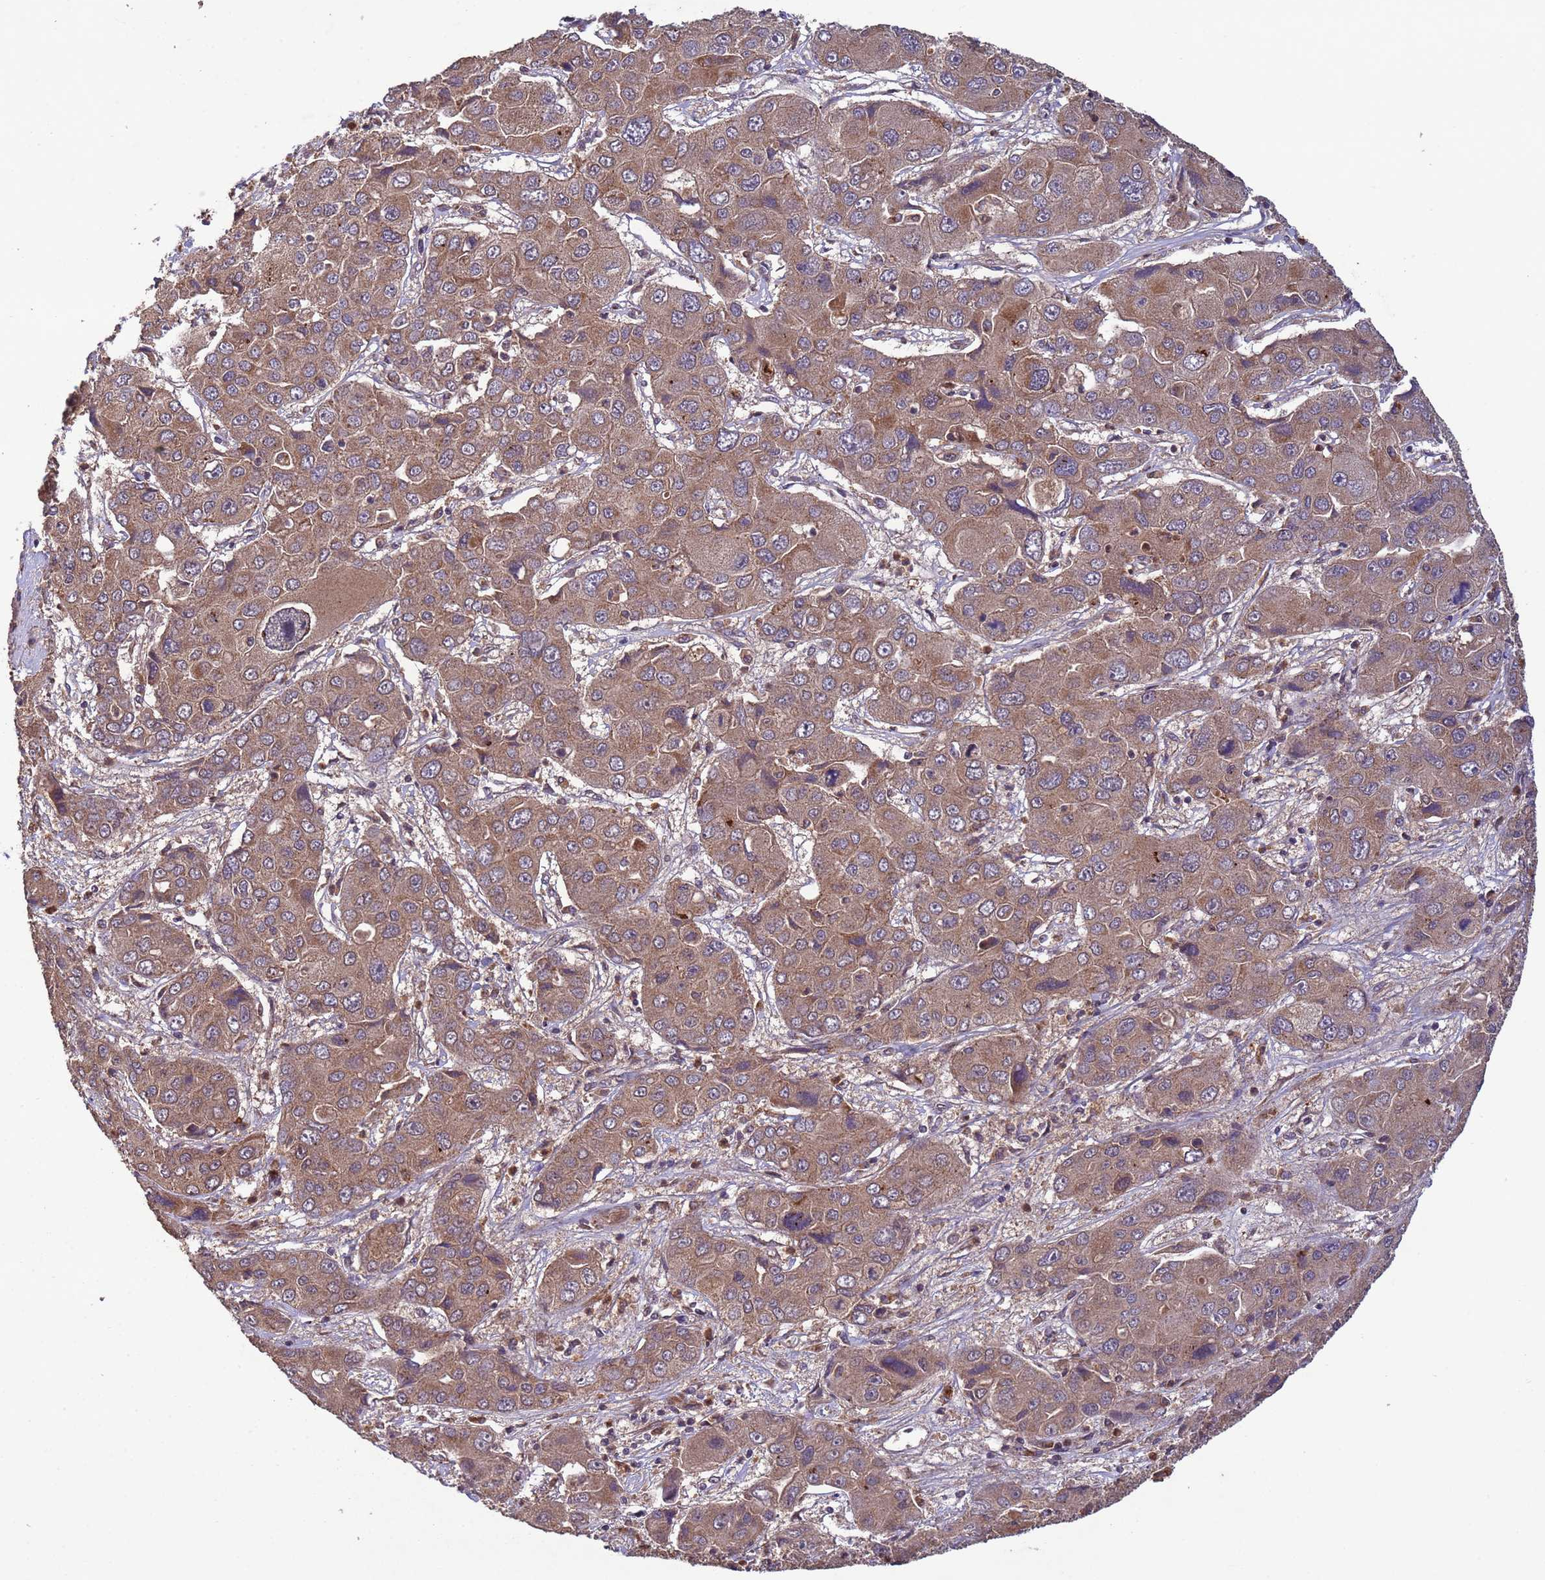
{"staining": {"intensity": "moderate", "quantity": ">75%", "location": "cytoplasmic/membranous"}, "tissue": "liver cancer", "cell_type": "Tumor cells", "image_type": "cancer", "snomed": [{"axis": "morphology", "description": "Cholangiocarcinoma"}, {"axis": "topography", "description": "Liver"}], "caption": "DAB (3,3'-diaminobenzidine) immunohistochemical staining of liver cholangiocarcinoma shows moderate cytoplasmic/membranous protein expression in approximately >75% of tumor cells.", "gene": "FASTKD1", "patient": {"sex": "male", "age": 67}}